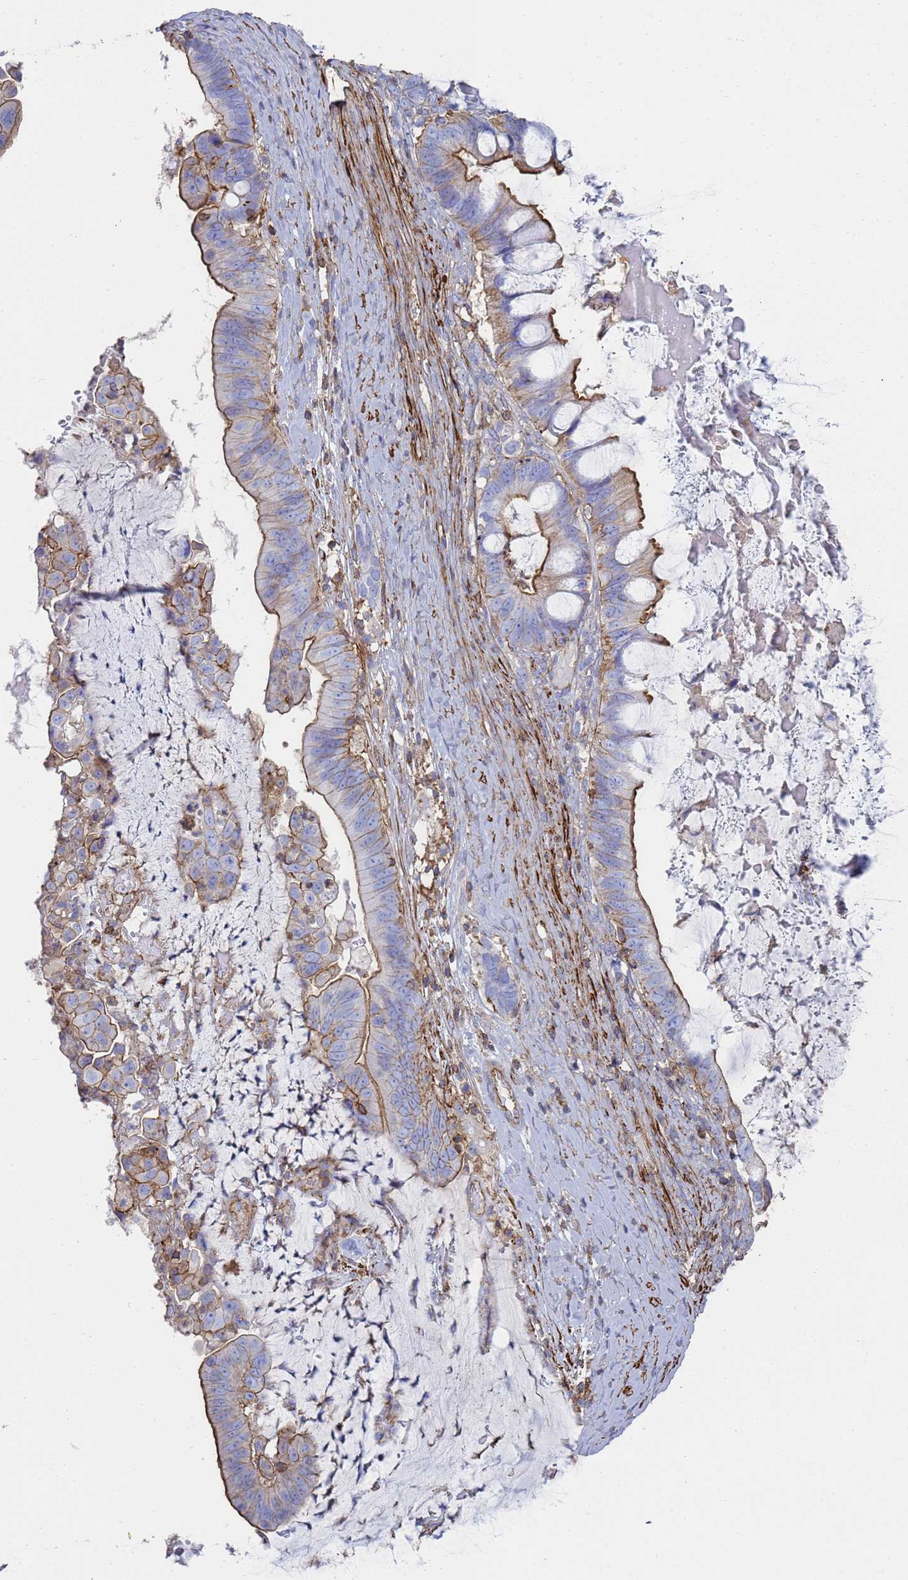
{"staining": {"intensity": "moderate", "quantity": ">75%", "location": "cytoplasmic/membranous"}, "tissue": "ovarian cancer", "cell_type": "Tumor cells", "image_type": "cancer", "snomed": [{"axis": "morphology", "description": "Cystadenocarcinoma, mucinous, NOS"}, {"axis": "topography", "description": "Ovary"}], "caption": "The immunohistochemical stain highlights moderate cytoplasmic/membranous staining in tumor cells of ovarian cancer (mucinous cystadenocarcinoma) tissue. (Brightfield microscopy of DAB IHC at high magnification).", "gene": "ACTB", "patient": {"sex": "female", "age": 61}}